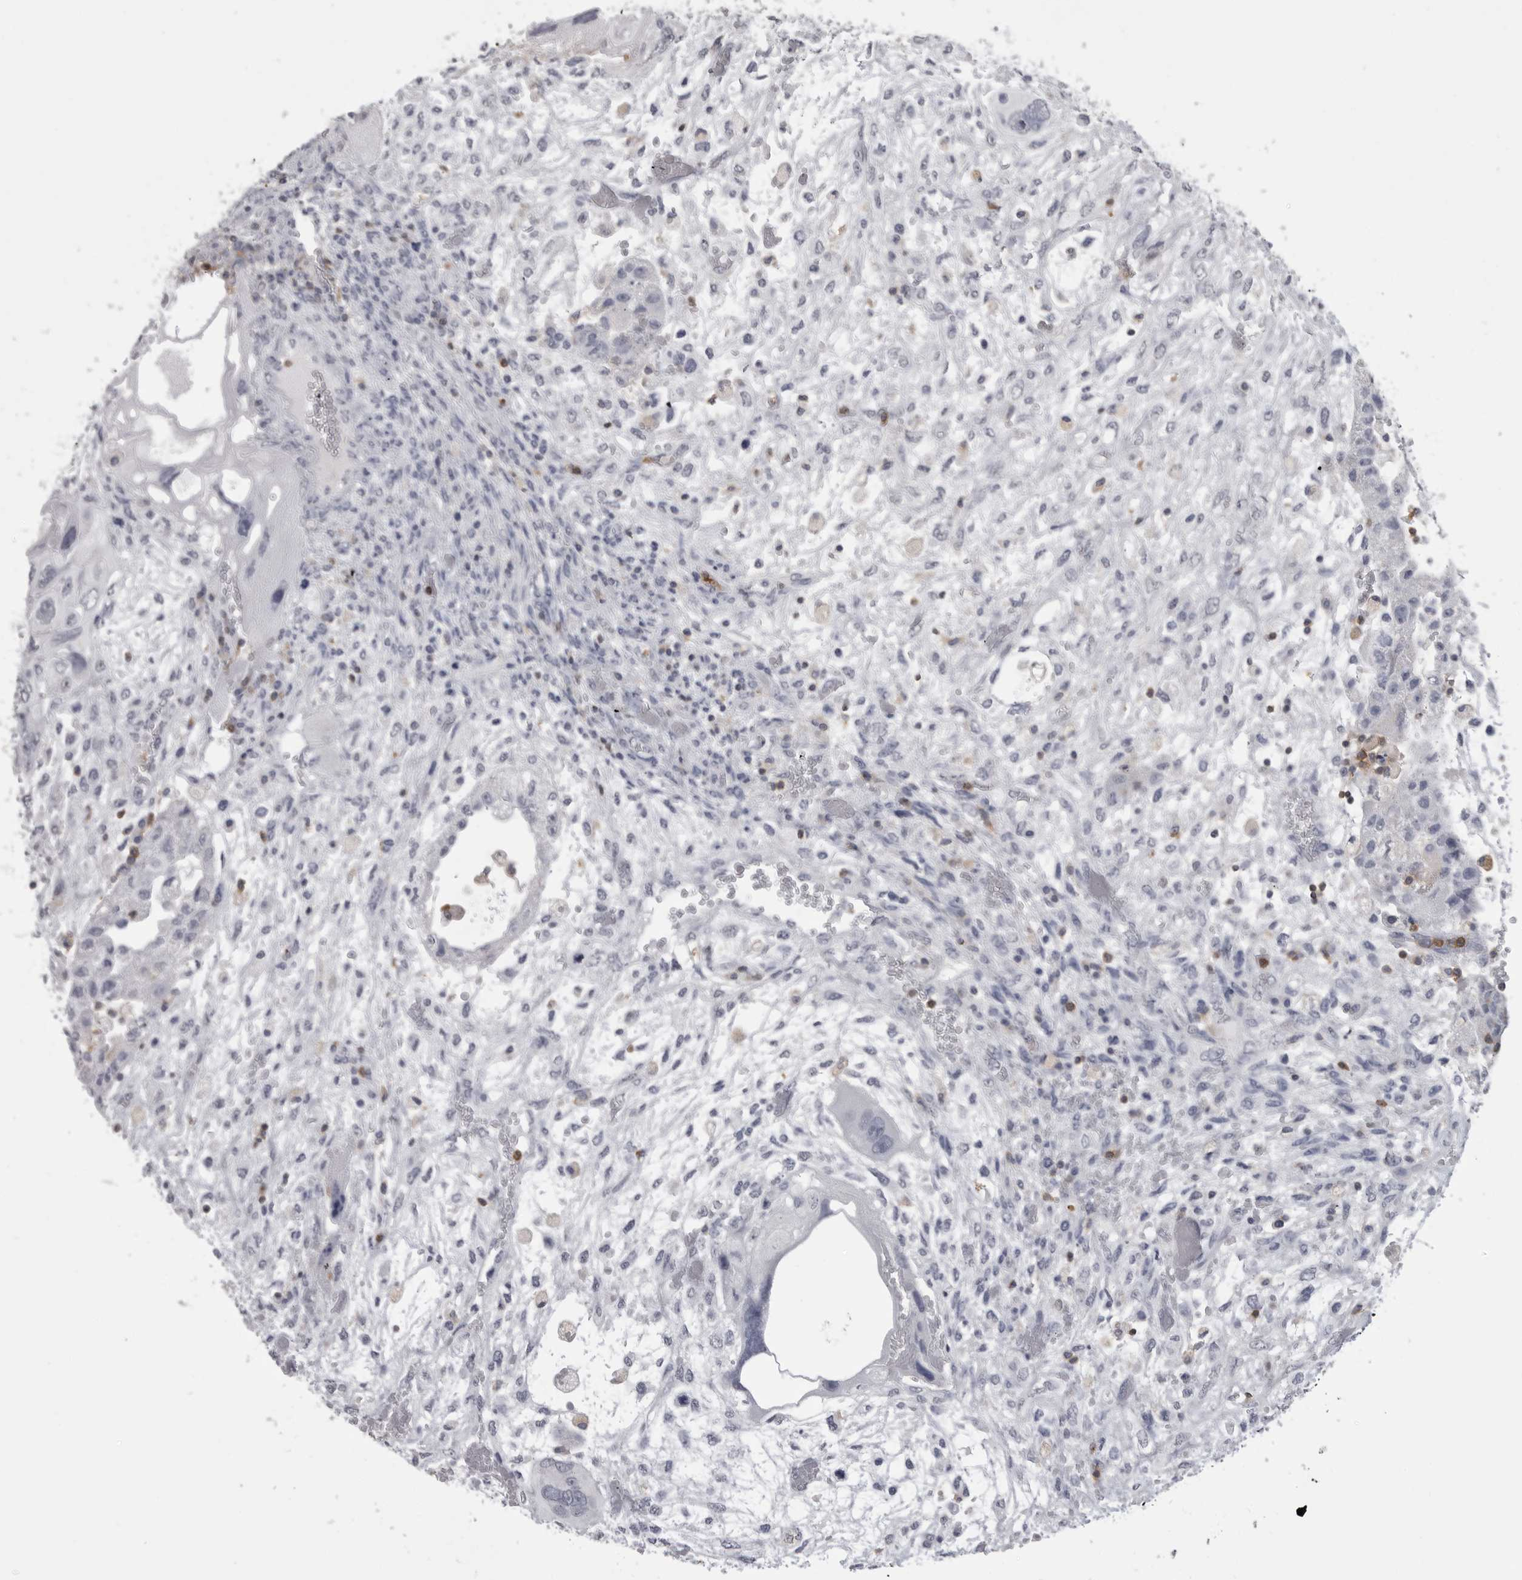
{"staining": {"intensity": "negative", "quantity": "none", "location": "none"}, "tissue": "testis cancer", "cell_type": "Tumor cells", "image_type": "cancer", "snomed": [{"axis": "morphology", "description": "Carcinoma, Embryonal, NOS"}, {"axis": "topography", "description": "Testis"}], "caption": "There is no significant expression in tumor cells of testis cancer (embryonal carcinoma).", "gene": "ITGAL", "patient": {"sex": "male", "age": 36}}